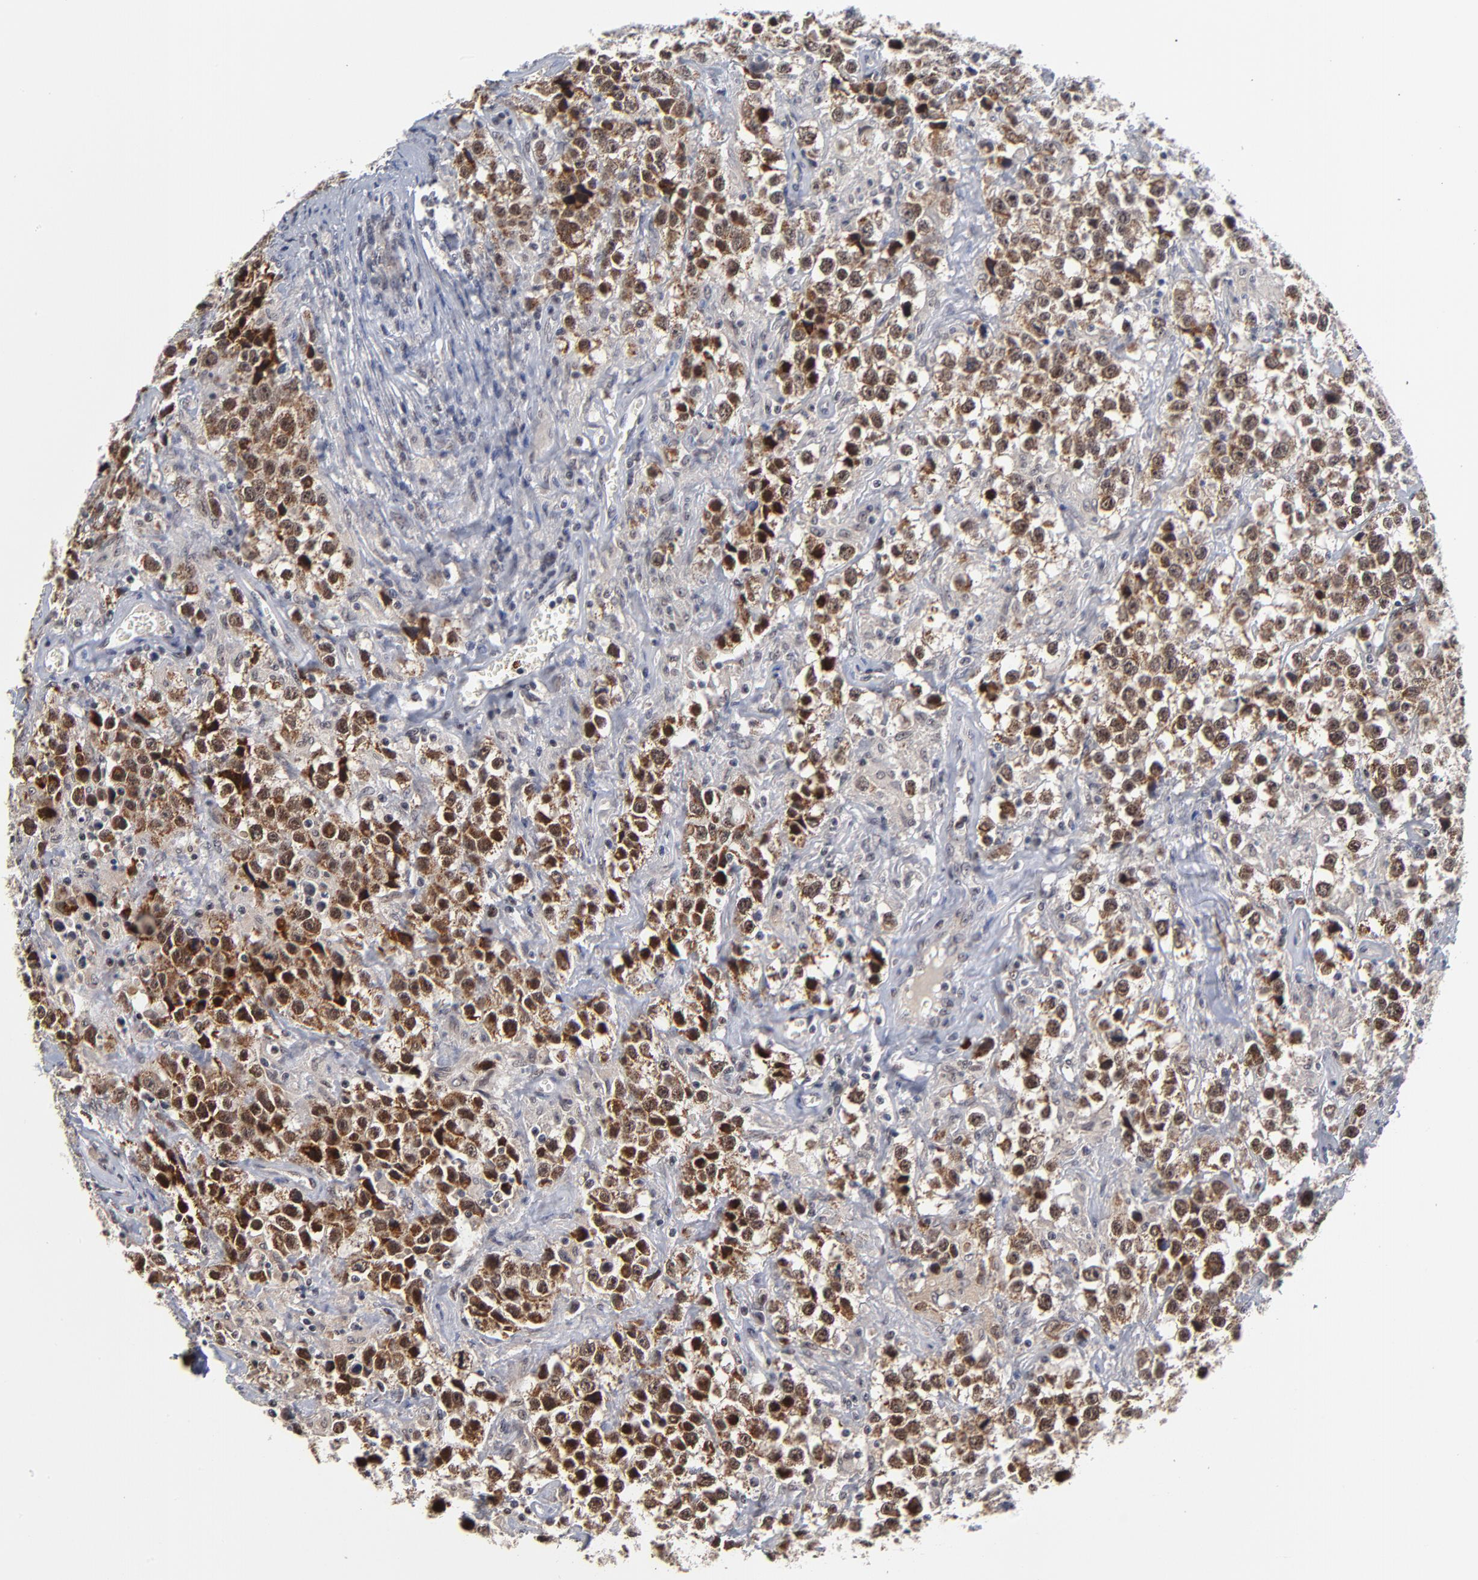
{"staining": {"intensity": "strong", "quantity": ">75%", "location": "cytoplasmic/membranous,nuclear"}, "tissue": "testis cancer", "cell_type": "Tumor cells", "image_type": "cancer", "snomed": [{"axis": "morphology", "description": "Seminoma, NOS"}, {"axis": "topography", "description": "Testis"}], "caption": "This is an image of immunohistochemistry staining of testis cancer, which shows strong staining in the cytoplasmic/membranous and nuclear of tumor cells.", "gene": "ZNF419", "patient": {"sex": "male", "age": 43}}